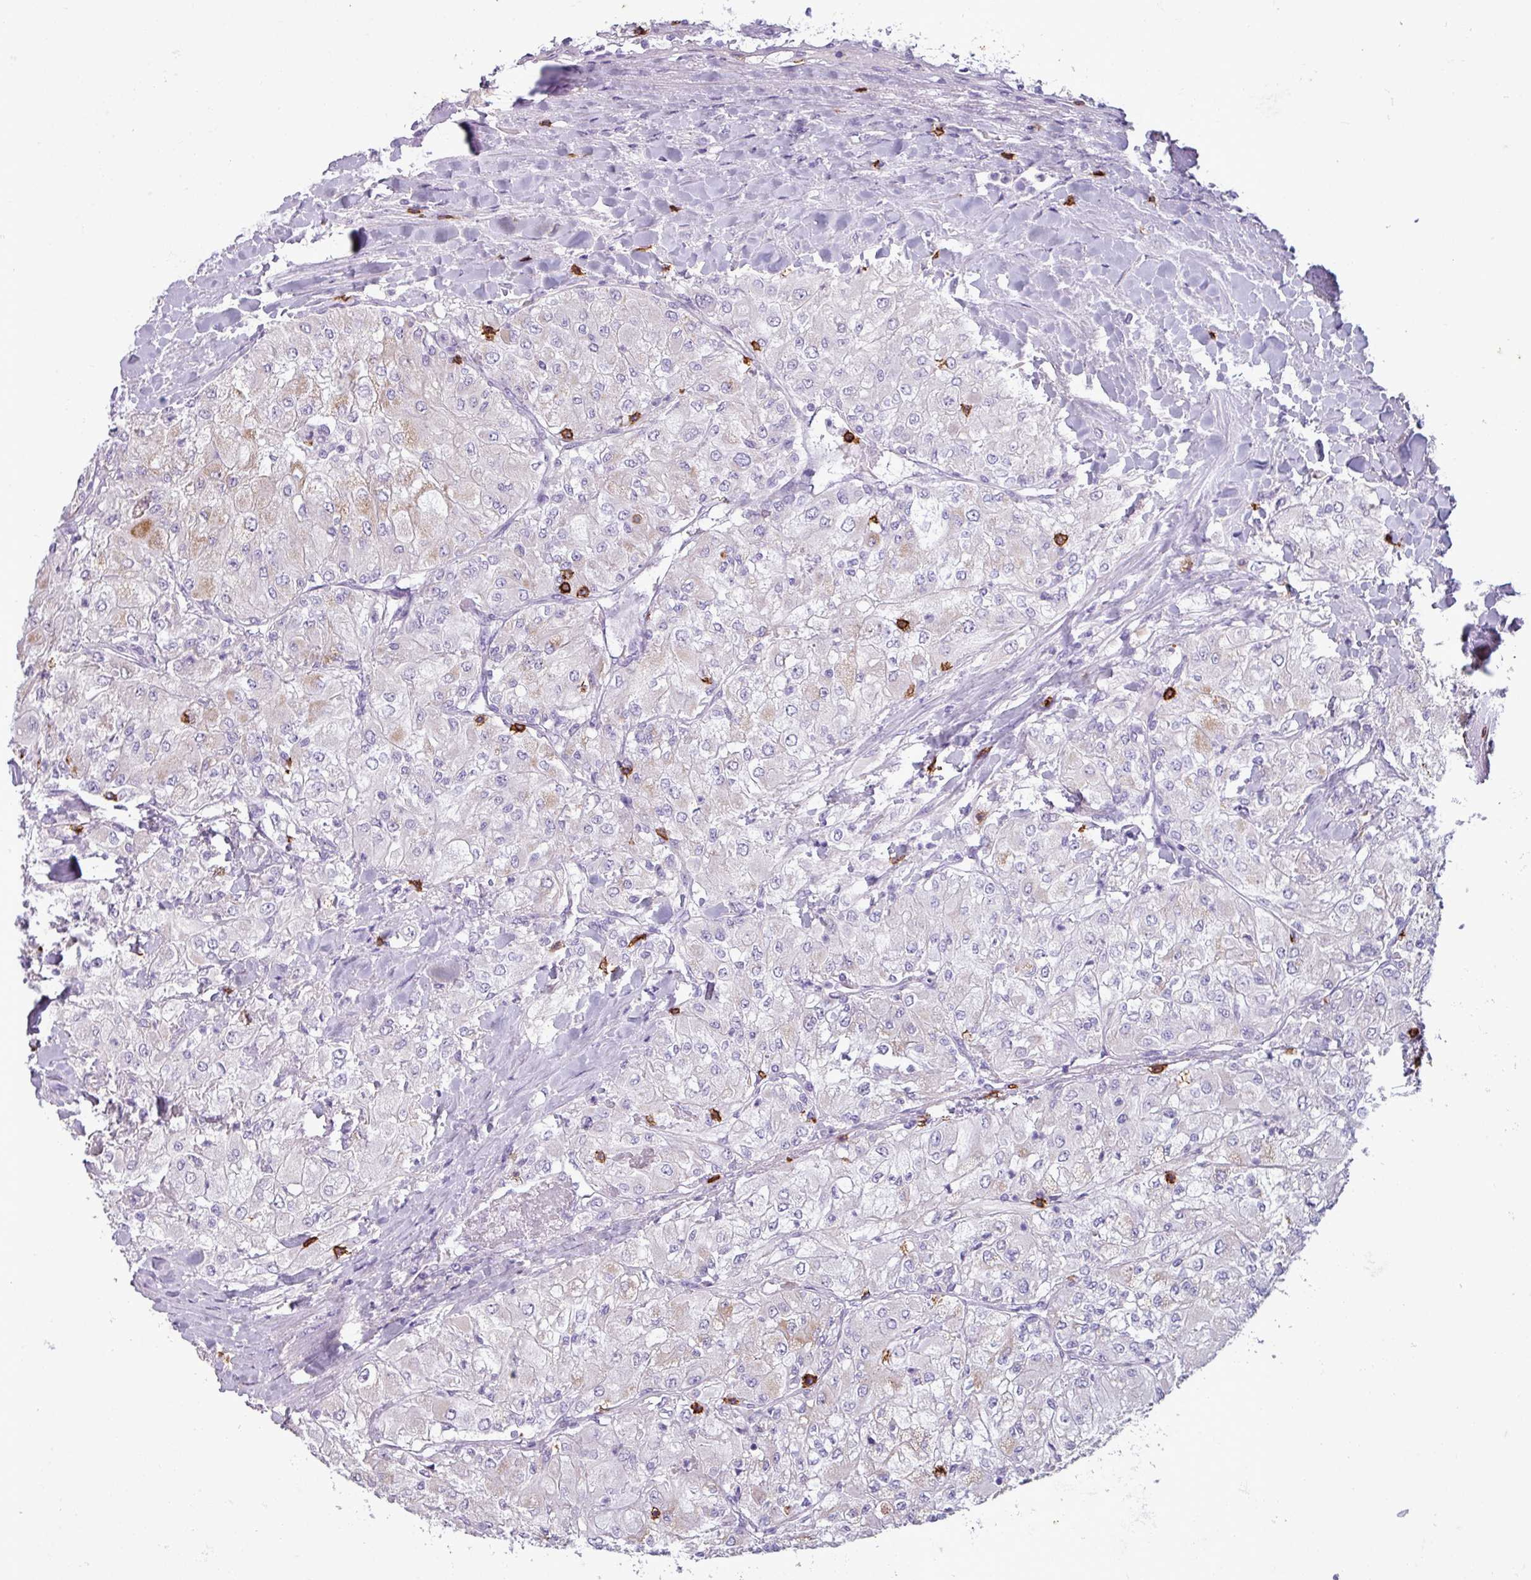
{"staining": {"intensity": "weak", "quantity": "<25%", "location": "cytoplasmic/membranous"}, "tissue": "renal cancer", "cell_type": "Tumor cells", "image_type": "cancer", "snomed": [{"axis": "morphology", "description": "Adenocarcinoma, NOS"}, {"axis": "topography", "description": "Kidney"}], "caption": "This is an IHC photomicrograph of human renal cancer (adenocarcinoma). There is no expression in tumor cells.", "gene": "CD8A", "patient": {"sex": "male", "age": 80}}